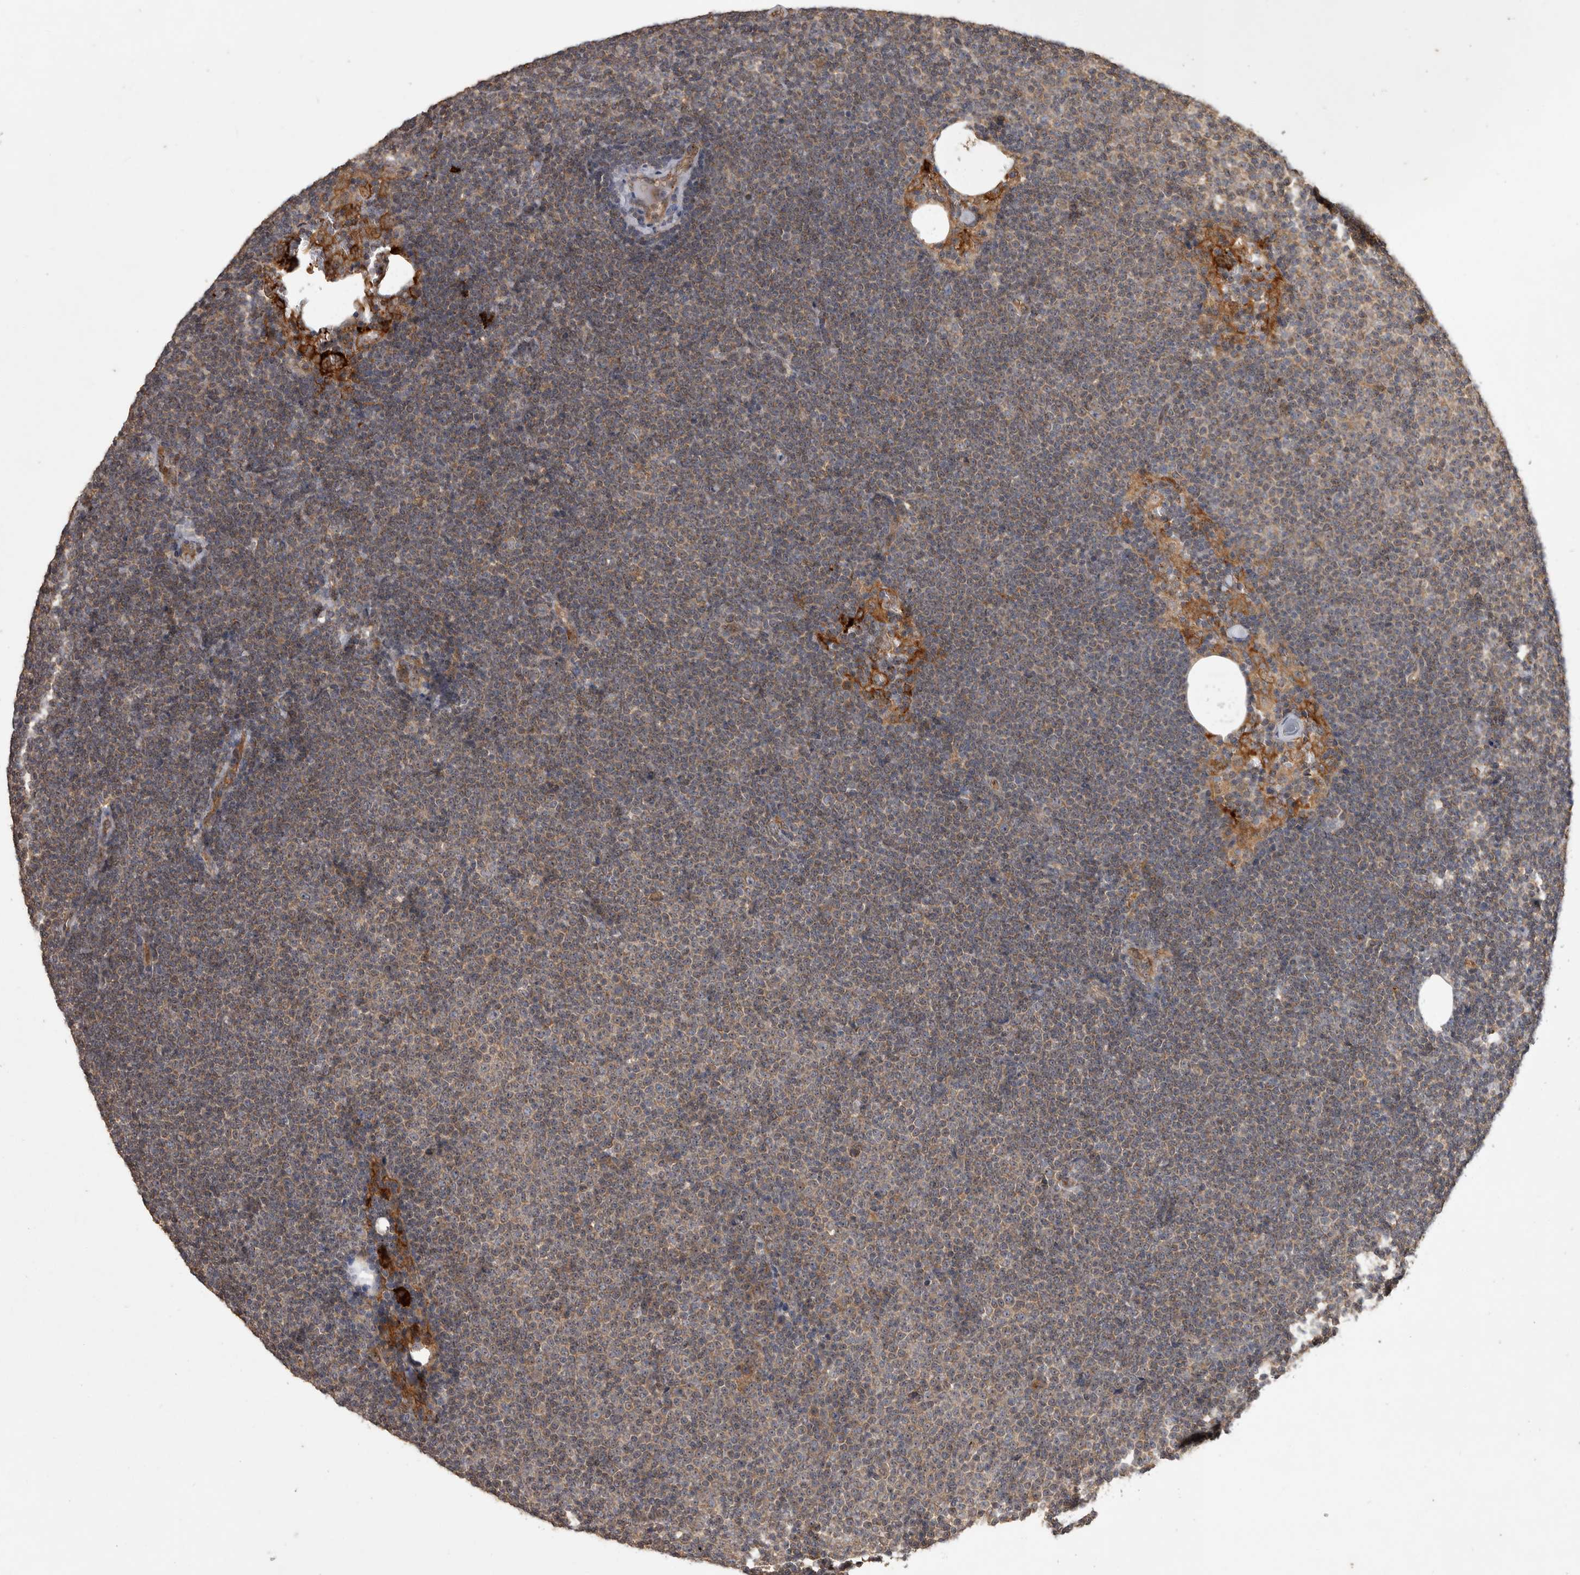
{"staining": {"intensity": "moderate", "quantity": "<25%", "location": "cytoplasmic/membranous"}, "tissue": "lymphoma", "cell_type": "Tumor cells", "image_type": "cancer", "snomed": [{"axis": "morphology", "description": "Malignant lymphoma, non-Hodgkin's type, Low grade"}, {"axis": "topography", "description": "Lymph node"}], "caption": "This micrograph shows low-grade malignant lymphoma, non-Hodgkin's type stained with IHC to label a protein in brown. The cytoplasmic/membranous of tumor cells show moderate positivity for the protein. Nuclei are counter-stained blue.", "gene": "ATXN2", "patient": {"sex": "female", "age": 53}}